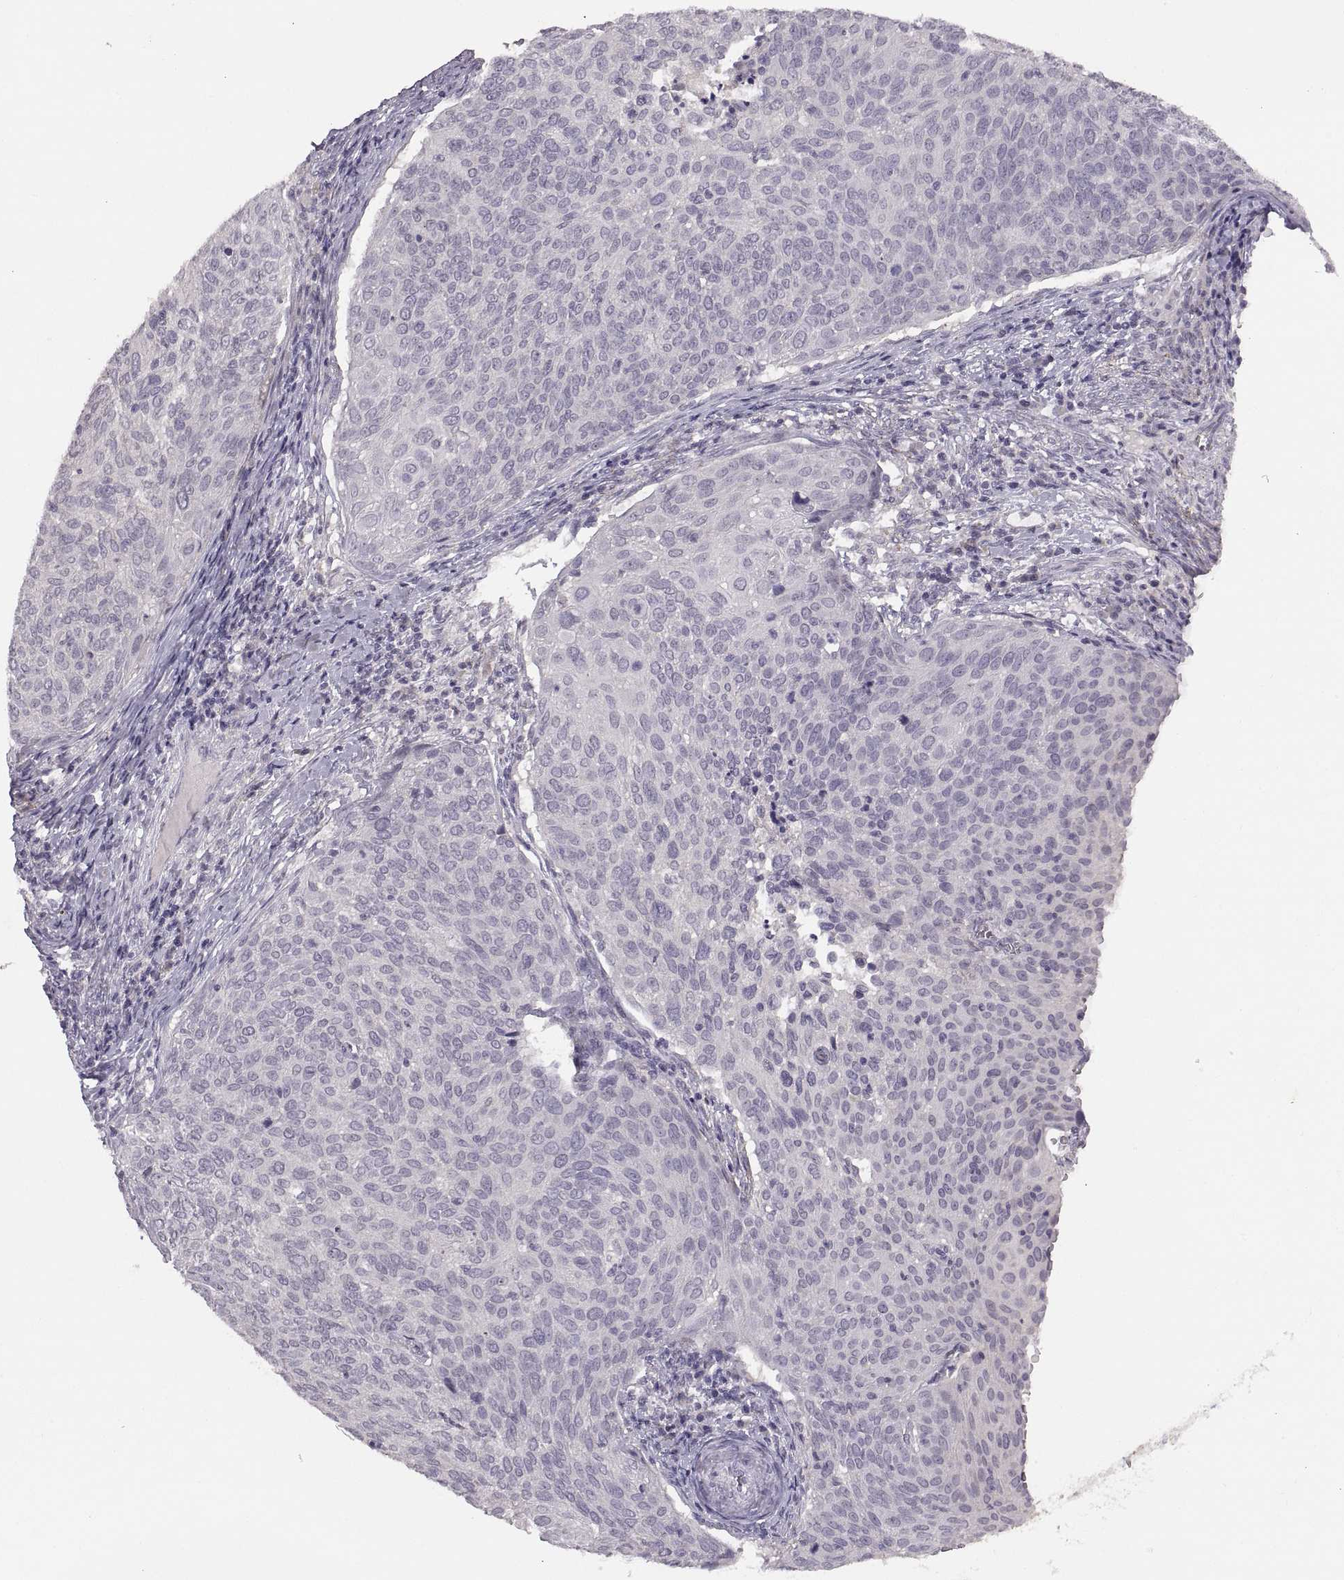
{"staining": {"intensity": "negative", "quantity": "none", "location": "none"}, "tissue": "cervical cancer", "cell_type": "Tumor cells", "image_type": "cancer", "snomed": [{"axis": "morphology", "description": "Squamous cell carcinoma, NOS"}, {"axis": "topography", "description": "Cervix"}], "caption": "The photomicrograph displays no significant expression in tumor cells of squamous cell carcinoma (cervical).", "gene": "CDH2", "patient": {"sex": "female", "age": 39}}